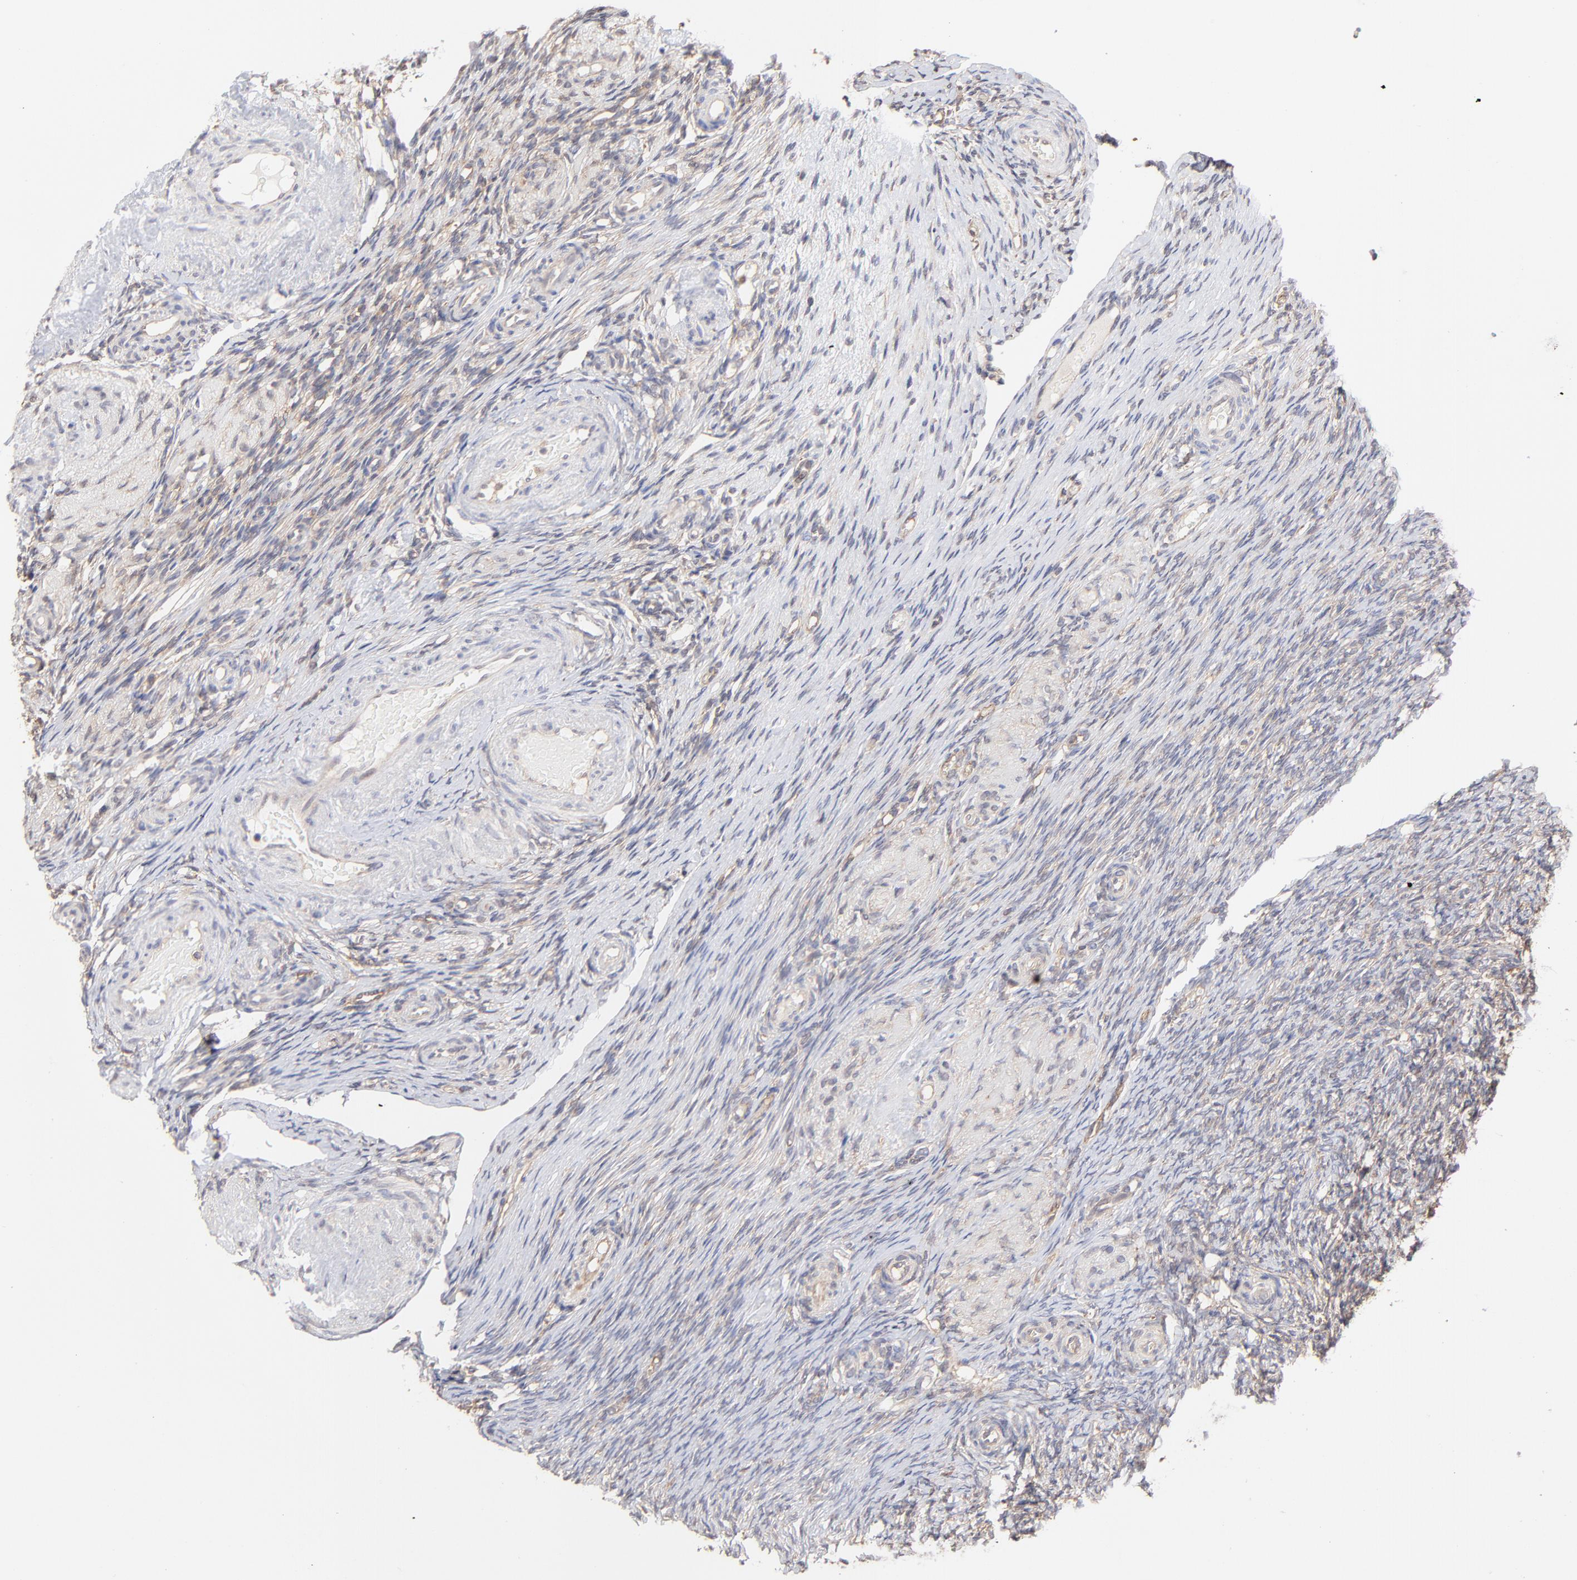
{"staining": {"intensity": "negative", "quantity": "none", "location": "none"}, "tissue": "ovary", "cell_type": "Ovarian stroma cells", "image_type": "normal", "snomed": [{"axis": "morphology", "description": "Normal tissue, NOS"}, {"axis": "topography", "description": "Ovary"}], "caption": "High power microscopy photomicrograph of an immunohistochemistry (IHC) histopathology image of unremarkable ovary, revealing no significant staining in ovarian stroma cells. Brightfield microscopy of IHC stained with DAB (brown) and hematoxylin (blue), captured at high magnification.", "gene": "GART", "patient": {"sex": "female", "age": 60}}